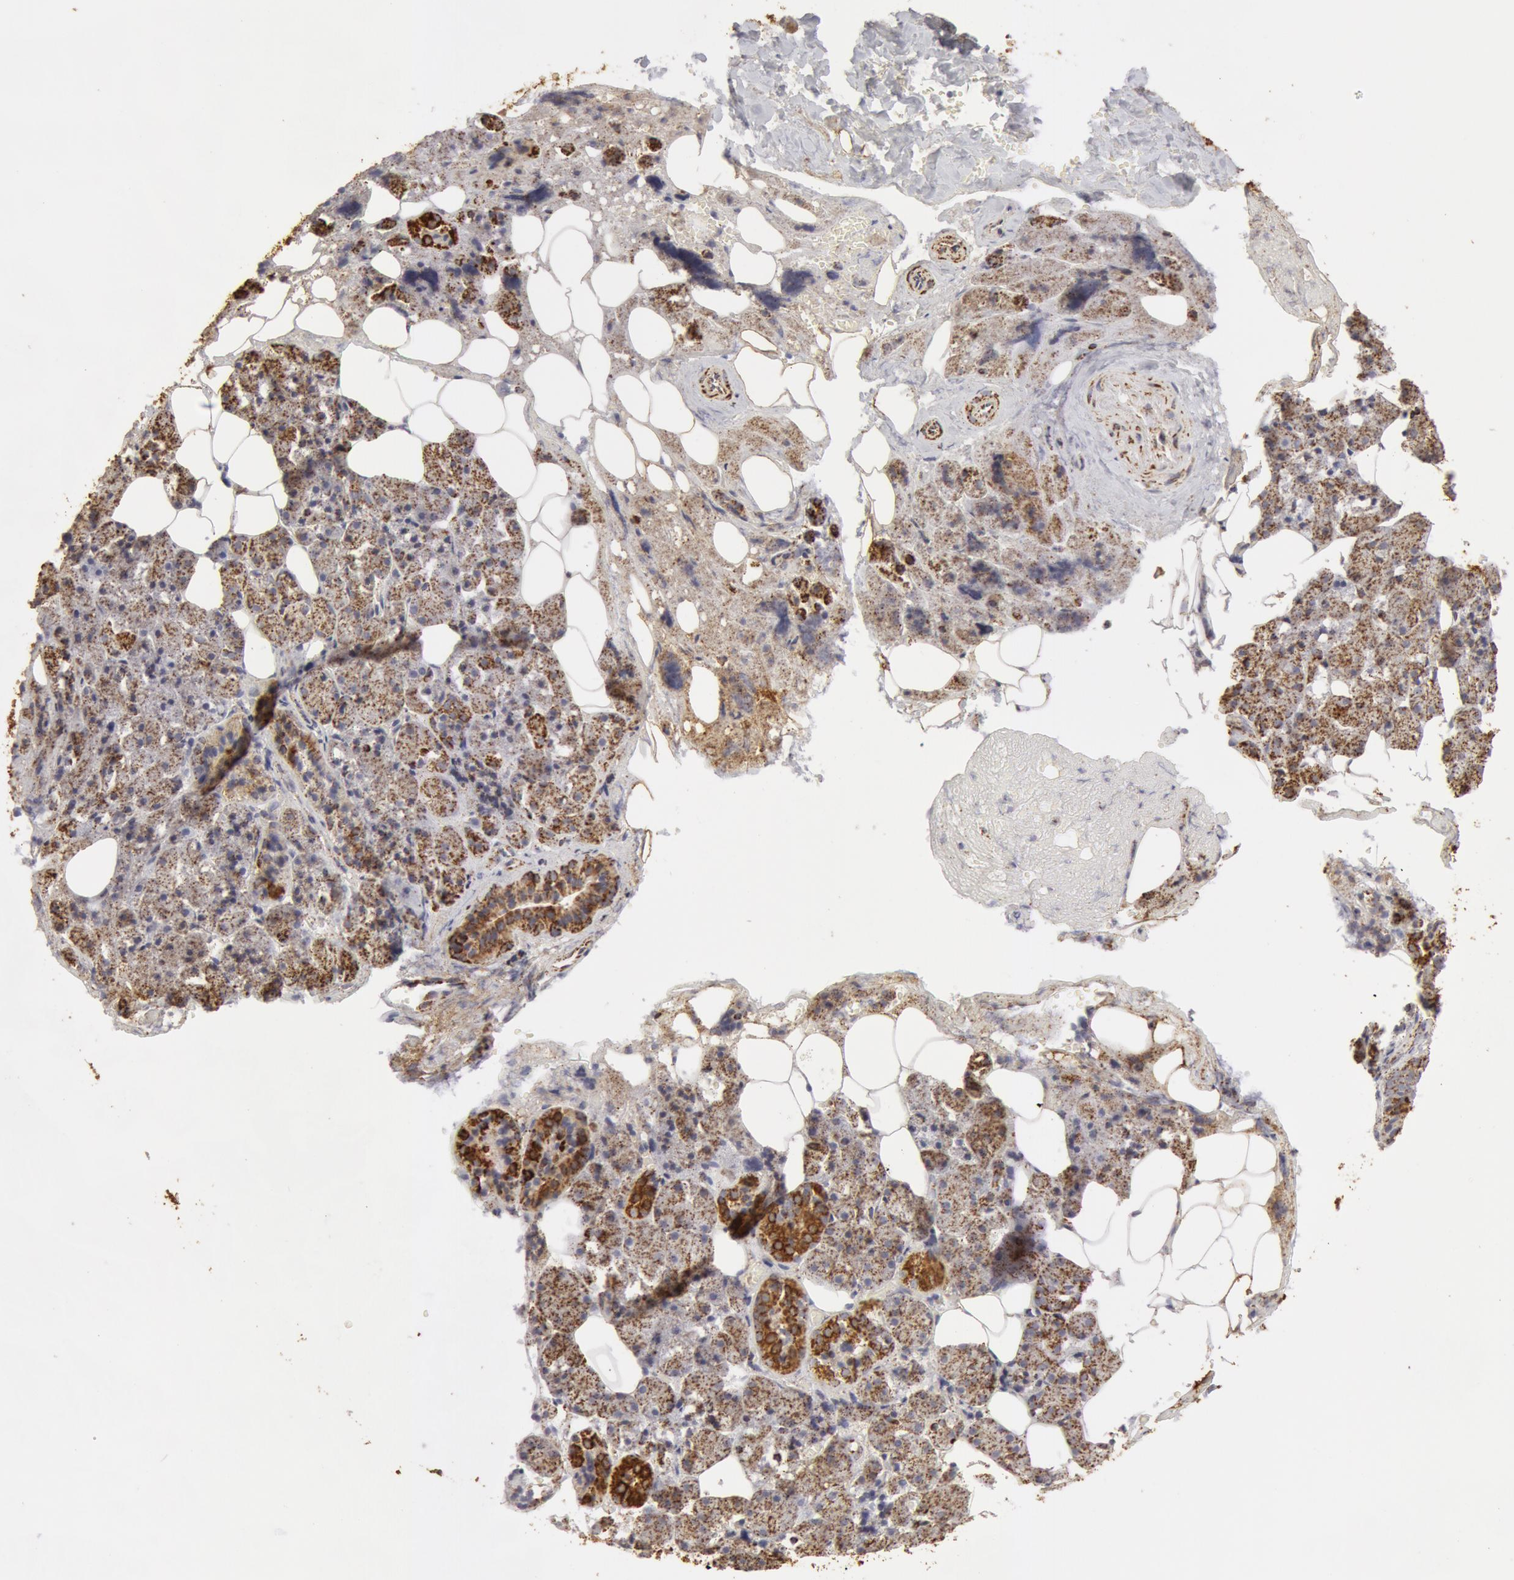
{"staining": {"intensity": "moderate", "quantity": ">75%", "location": "cytoplasmic/membranous"}, "tissue": "salivary gland", "cell_type": "Glandular cells", "image_type": "normal", "snomed": [{"axis": "morphology", "description": "Normal tissue, NOS"}, {"axis": "topography", "description": "Salivary gland"}], "caption": "Immunohistochemistry (IHC) (DAB (3,3'-diaminobenzidine)) staining of benign salivary gland exhibits moderate cytoplasmic/membranous protein positivity in approximately >75% of glandular cells.", "gene": "ATP5F1B", "patient": {"sex": "female", "age": 55}}